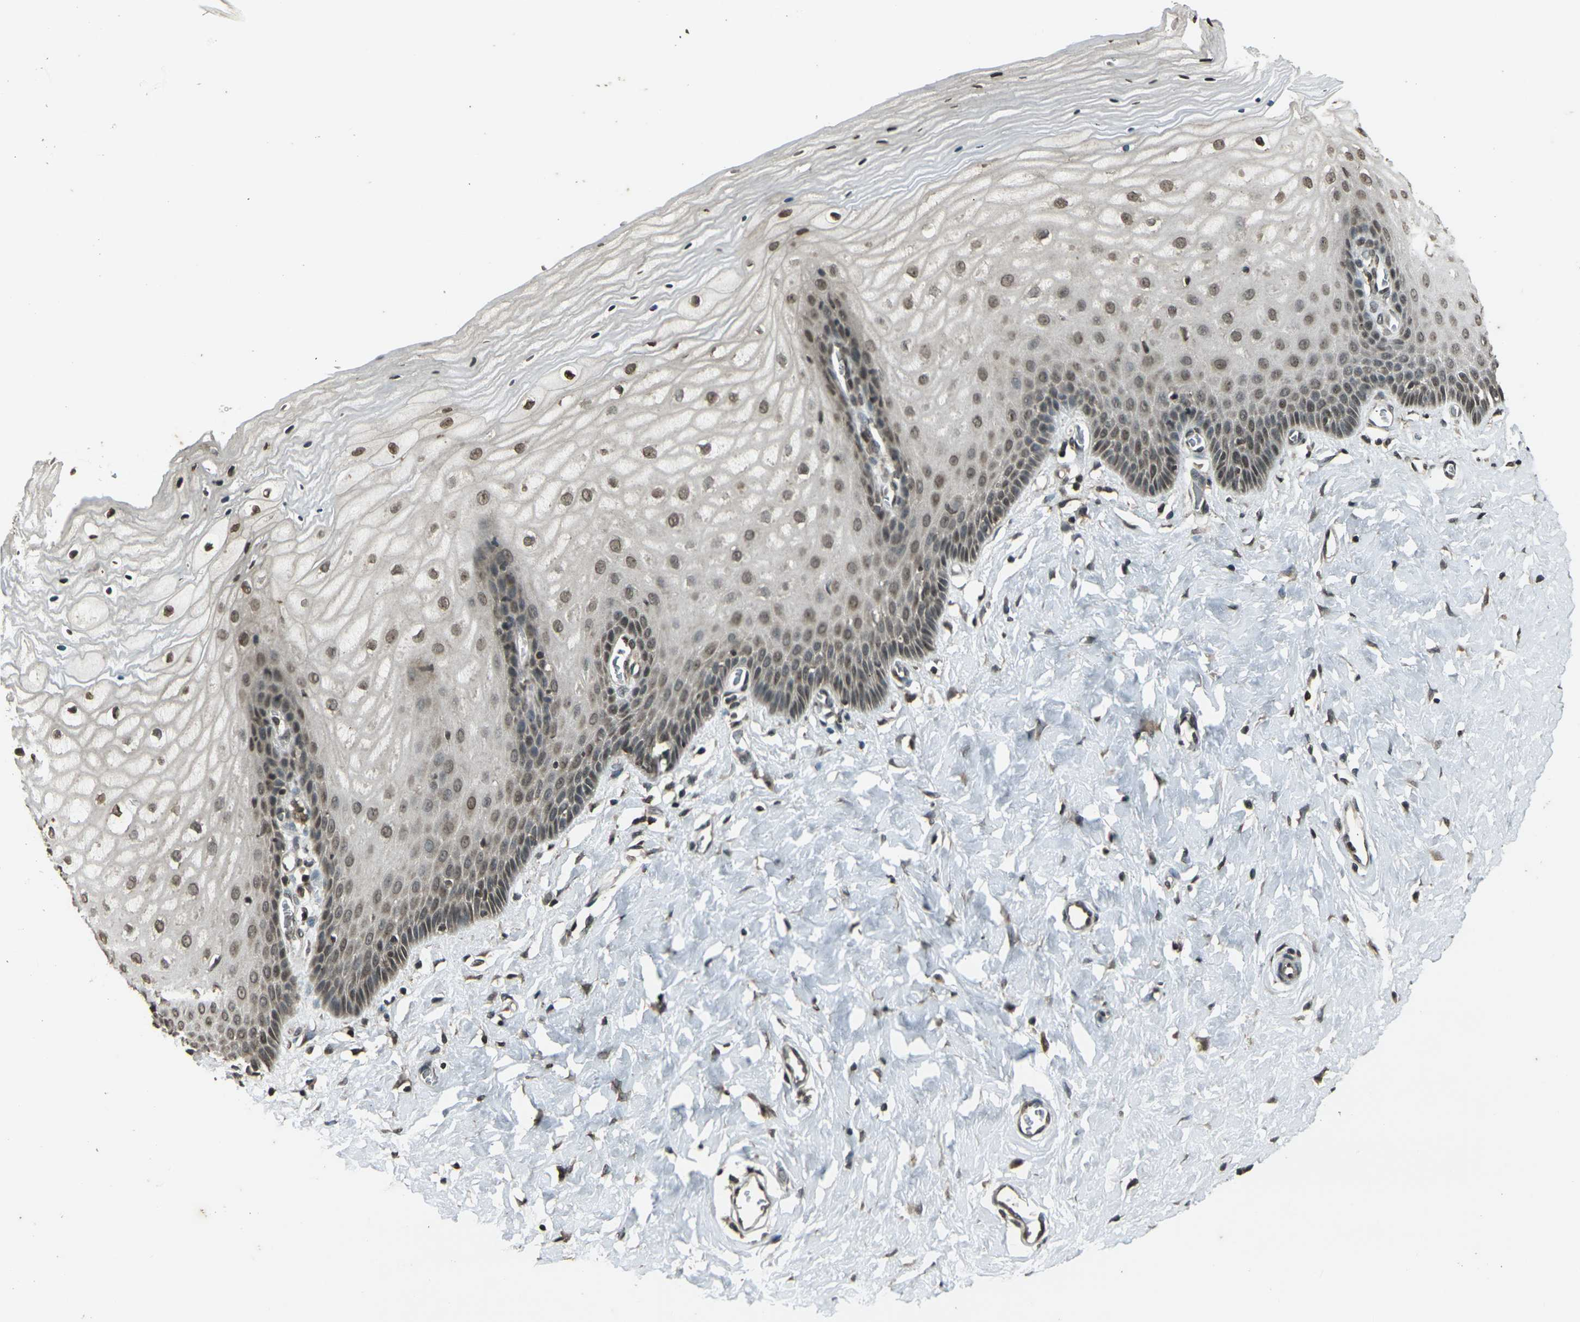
{"staining": {"intensity": "moderate", "quantity": "25%-75%", "location": "cytoplasmic/membranous,nuclear"}, "tissue": "cervix", "cell_type": "Glandular cells", "image_type": "normal", "snomed": [{"axis": "morphology", "description": "Normal tissue, NOS"}, {"axis": "topography", "description": "Cervix"}], "caption": "Brown immunohistochemical staining in unremarkable cervix displays moderate cytoplasmic/membranous,nuclear expression in about 25%-75% of glandular cells. The staining was performed using DAB, with brown indicating positive protein expression. Nuclei are stained blue with hematoxylin.", "gene": "PRPF8", "patient": {"sex": "female", "age": 55}}